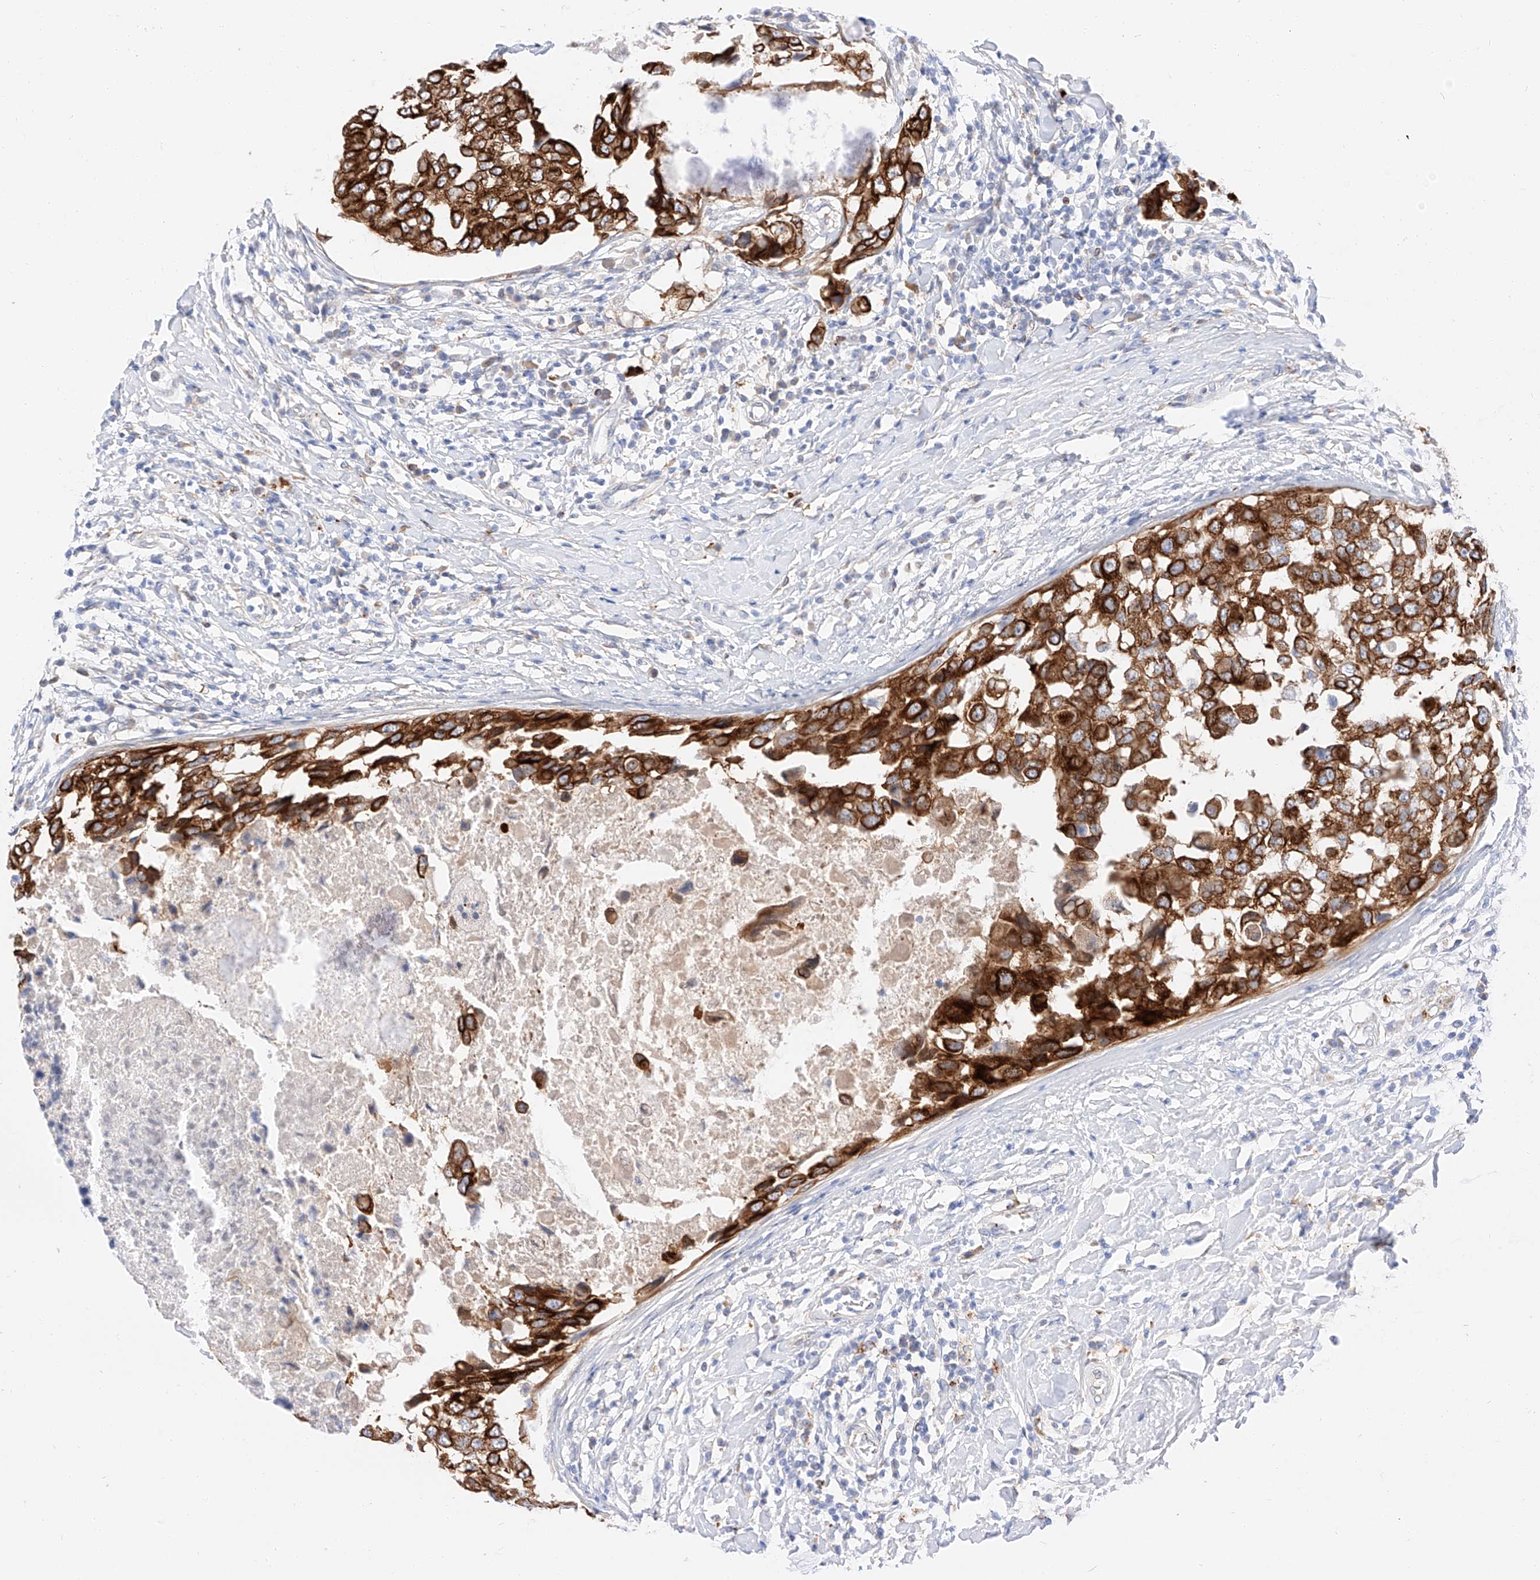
{"staining": {"intensity": "strong", "quantity": ">75%", "location": "cytoplasmic/membranous"}, "tissue": "breast cancer", "cell_type": "Tumor cells", "image_type": "cancer", "snomed": [{"axis": "morphology", "description": "Duct carcinoma"}, {"axis": "topography", "description": "Breast"}], "caption": "DAB (3,3'-diaminobenzidine) immunohistochemical staining of human breast cancer (intraductal carcinoma) reveals strong cytoplasmic/membranous protein expression in approximately >75% of tumor cells.", "gene": "MAP7", "patient": {"sex": "female", "age": 27}}